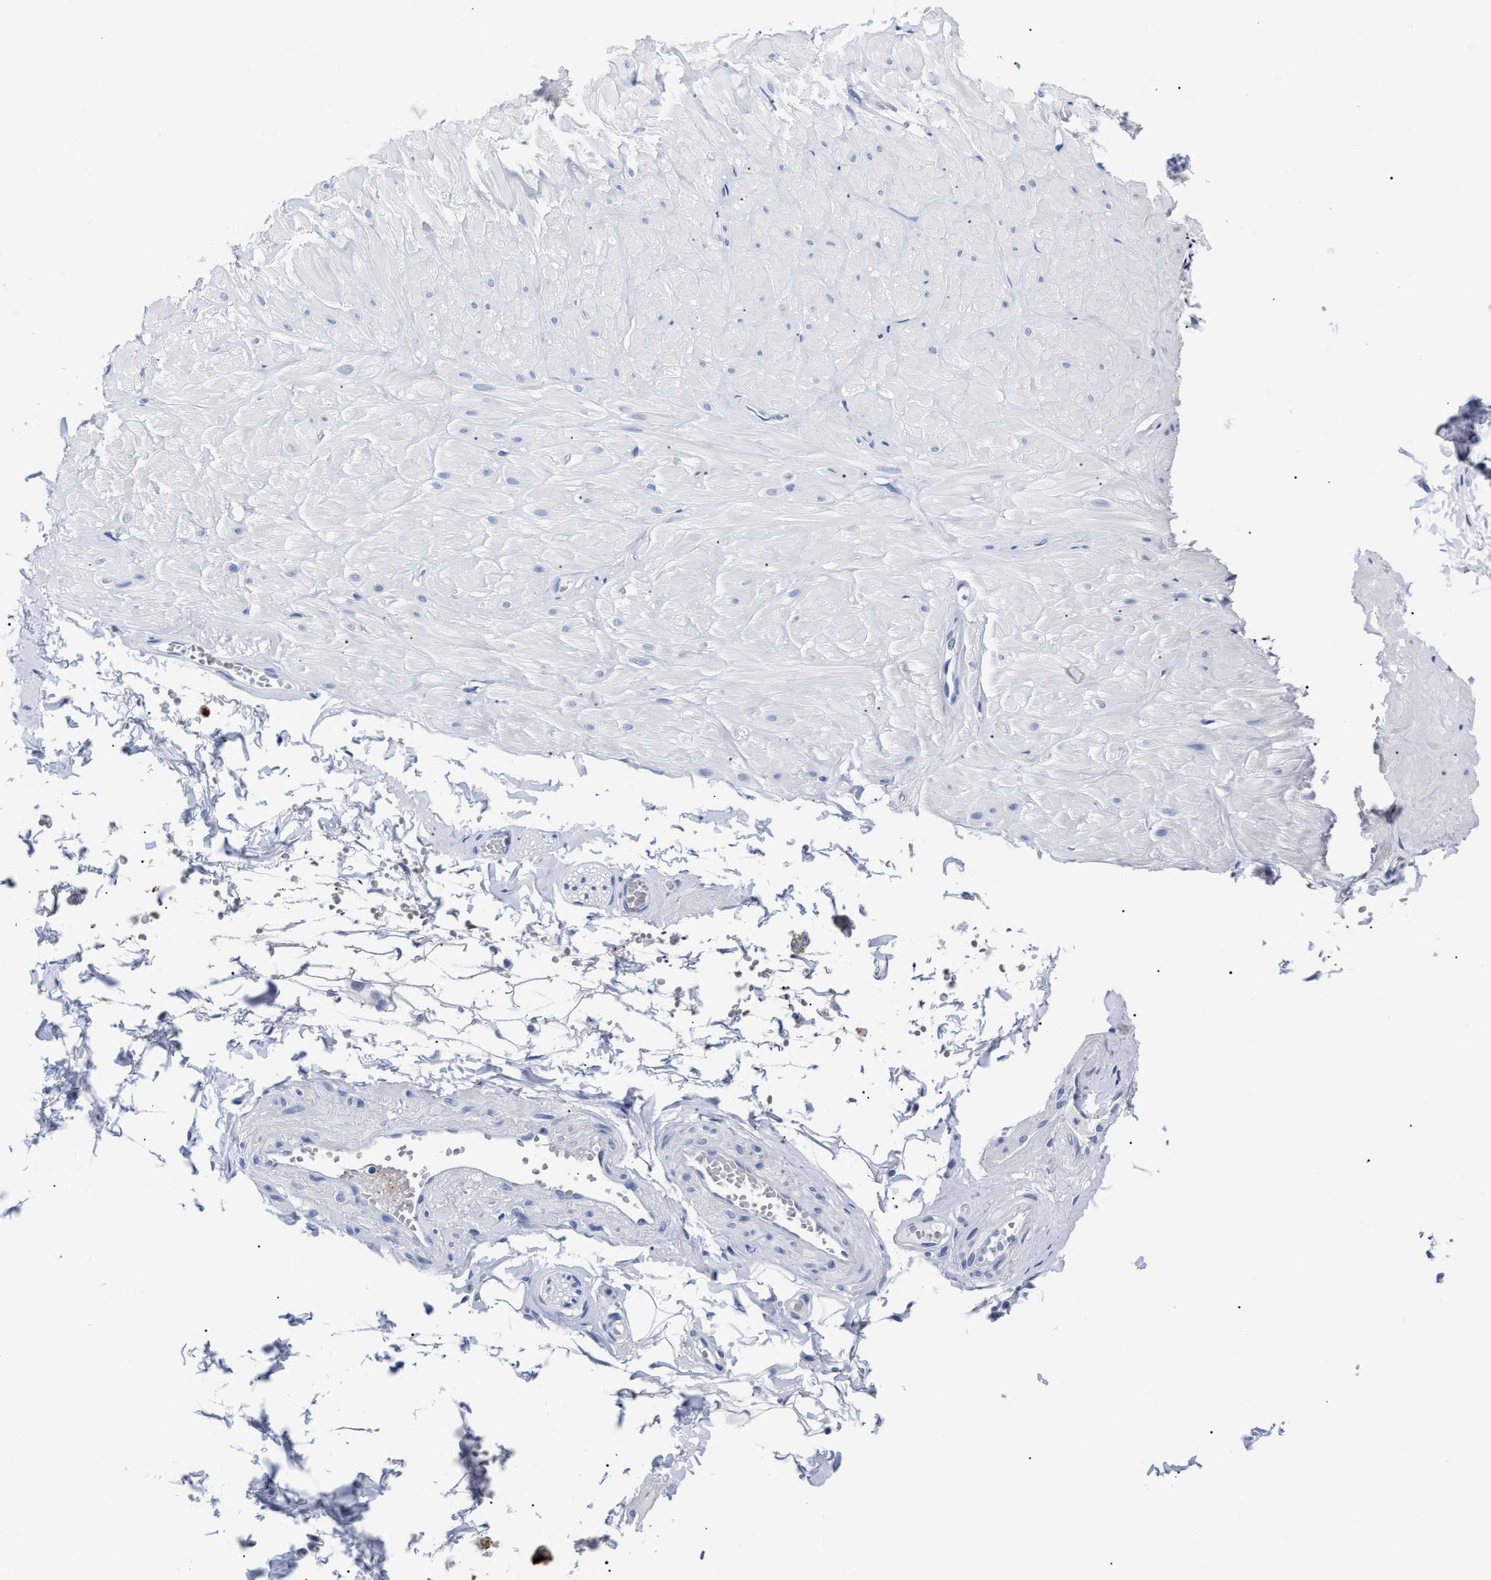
{"staining": {"intensity": "negative", "quantity": "none", "location": "none"}, "tissue": "adipose tissue", "cell_type": "Adipocytes", "image_type": "normal", "snomed": [{"axis": "morphology", "description": "Normal tissue, NOS"}, {"axis": "topography", "description": "Adipose tissue"}, {"axis": "topography", "description": "Vascular tissue"}, {"axis": "topography", "description": "Peripheral nerve tissue"}], "caption": "This is a histopathology image of IHC staining of benign adipose tissue, which shows no expression in adipocytes. (Immunohistochemistry, brightfield microscopy, high magnification).", "gene": "ALPG", "patient": {"sex": "male", "age": 25}}